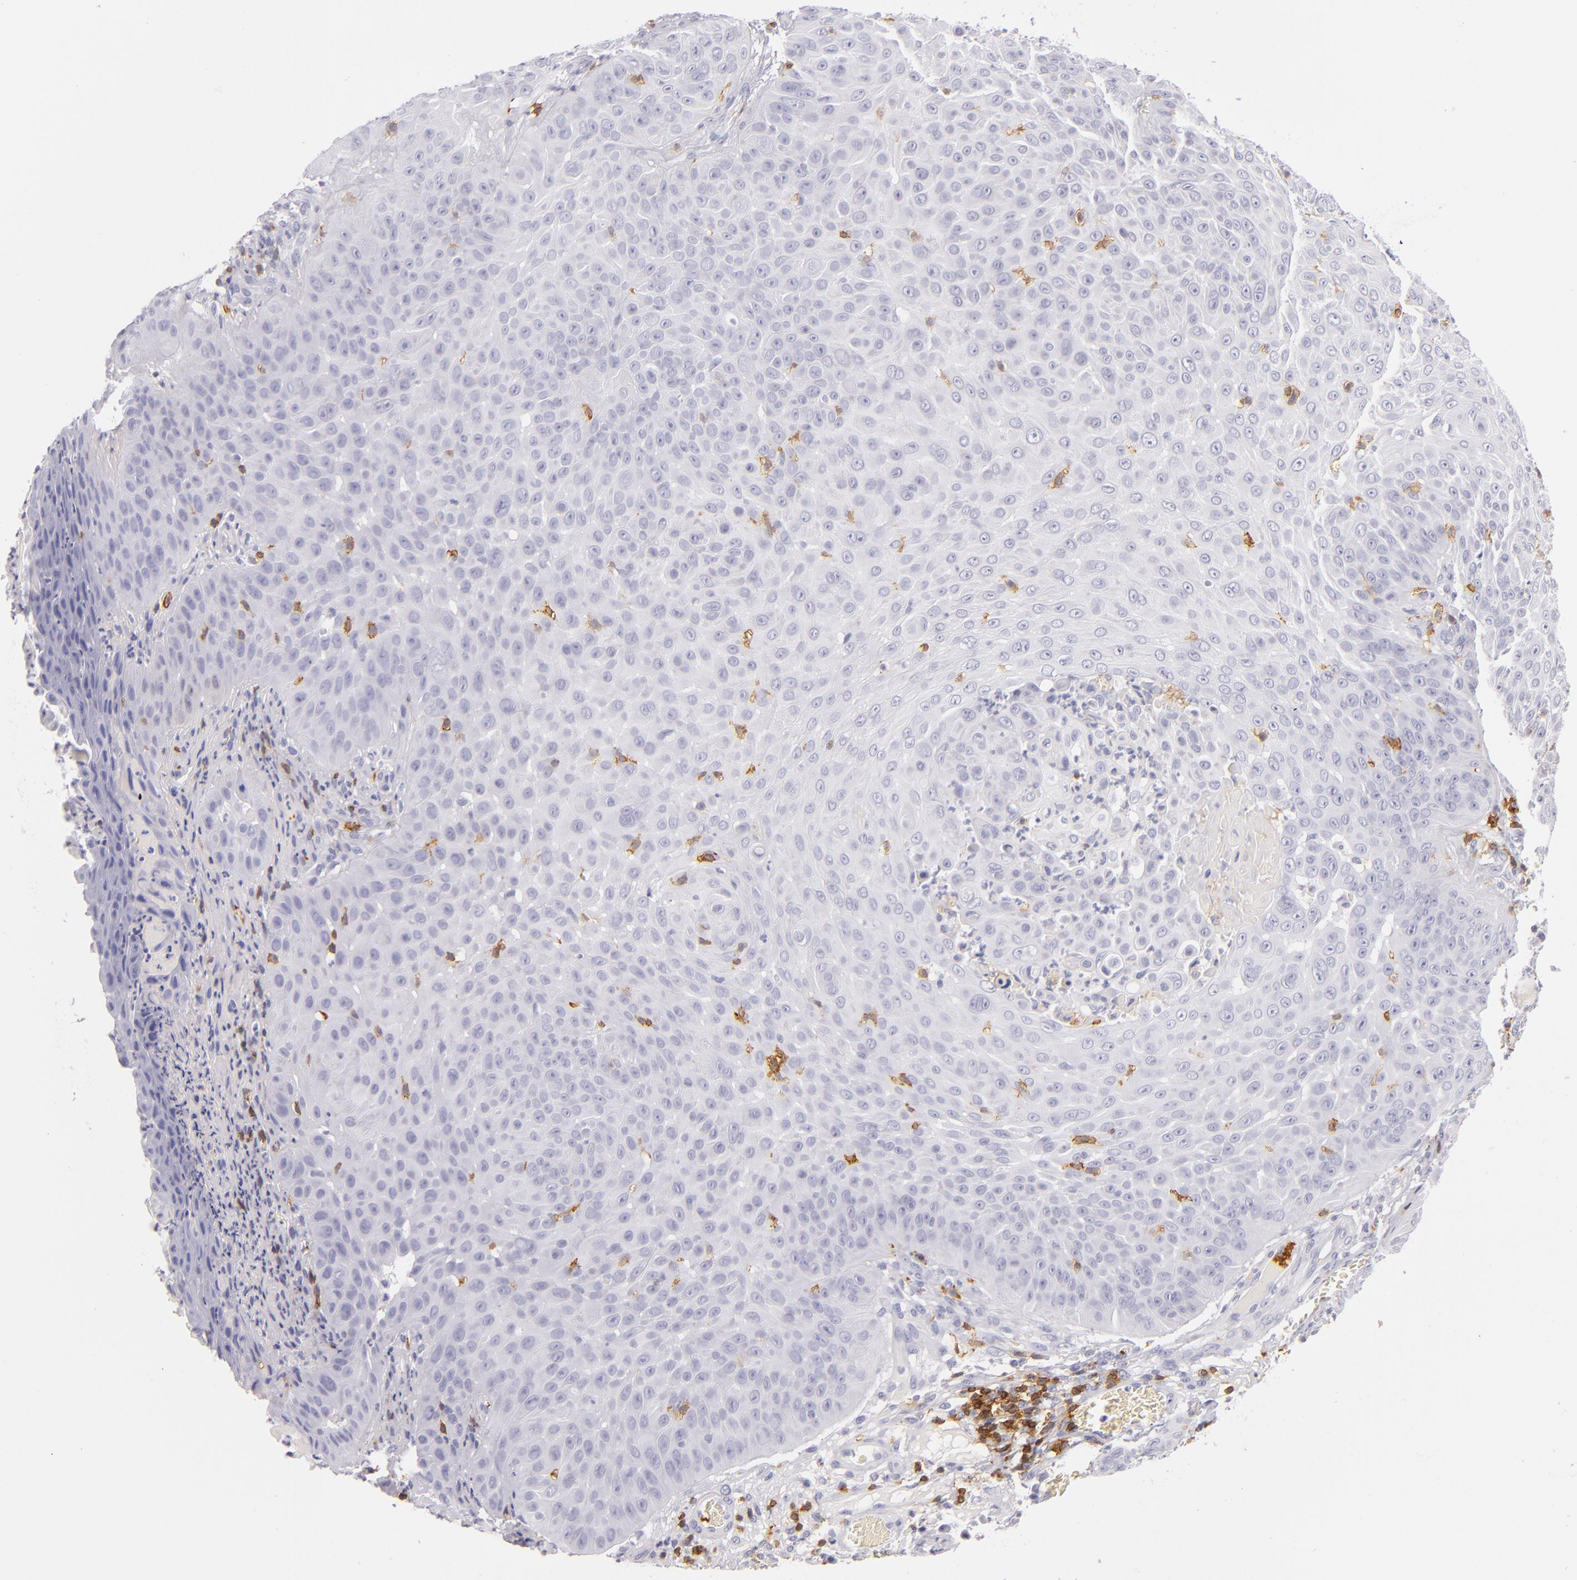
{"staining": {"intensity": "negative", "quantity": "none", "location": "none"}, "tissue": "skin cancer", "cell_type": "Tumor cells", "image_type": "cancer", "snomed": [{"axis": "morphology", "description": "Squamous cell carcinoma, NOS"}, {"axis": "topography", "description": "Skin"}], "caption": "A high-resolution micrograph shows immunohistochemistry (IHC) staining of squamous cell carcinoma (skin), which shows no significant positivity in tumor cells. (Stains: DAB (3,3'-diaminobenzidine) immunohistochemistry (IHC) with hematoxylin counter stain, Microscopy: brightfield microscopy at high magnification).", "gene": "LAT", "patient": {"sex": "male", "age": 82}}